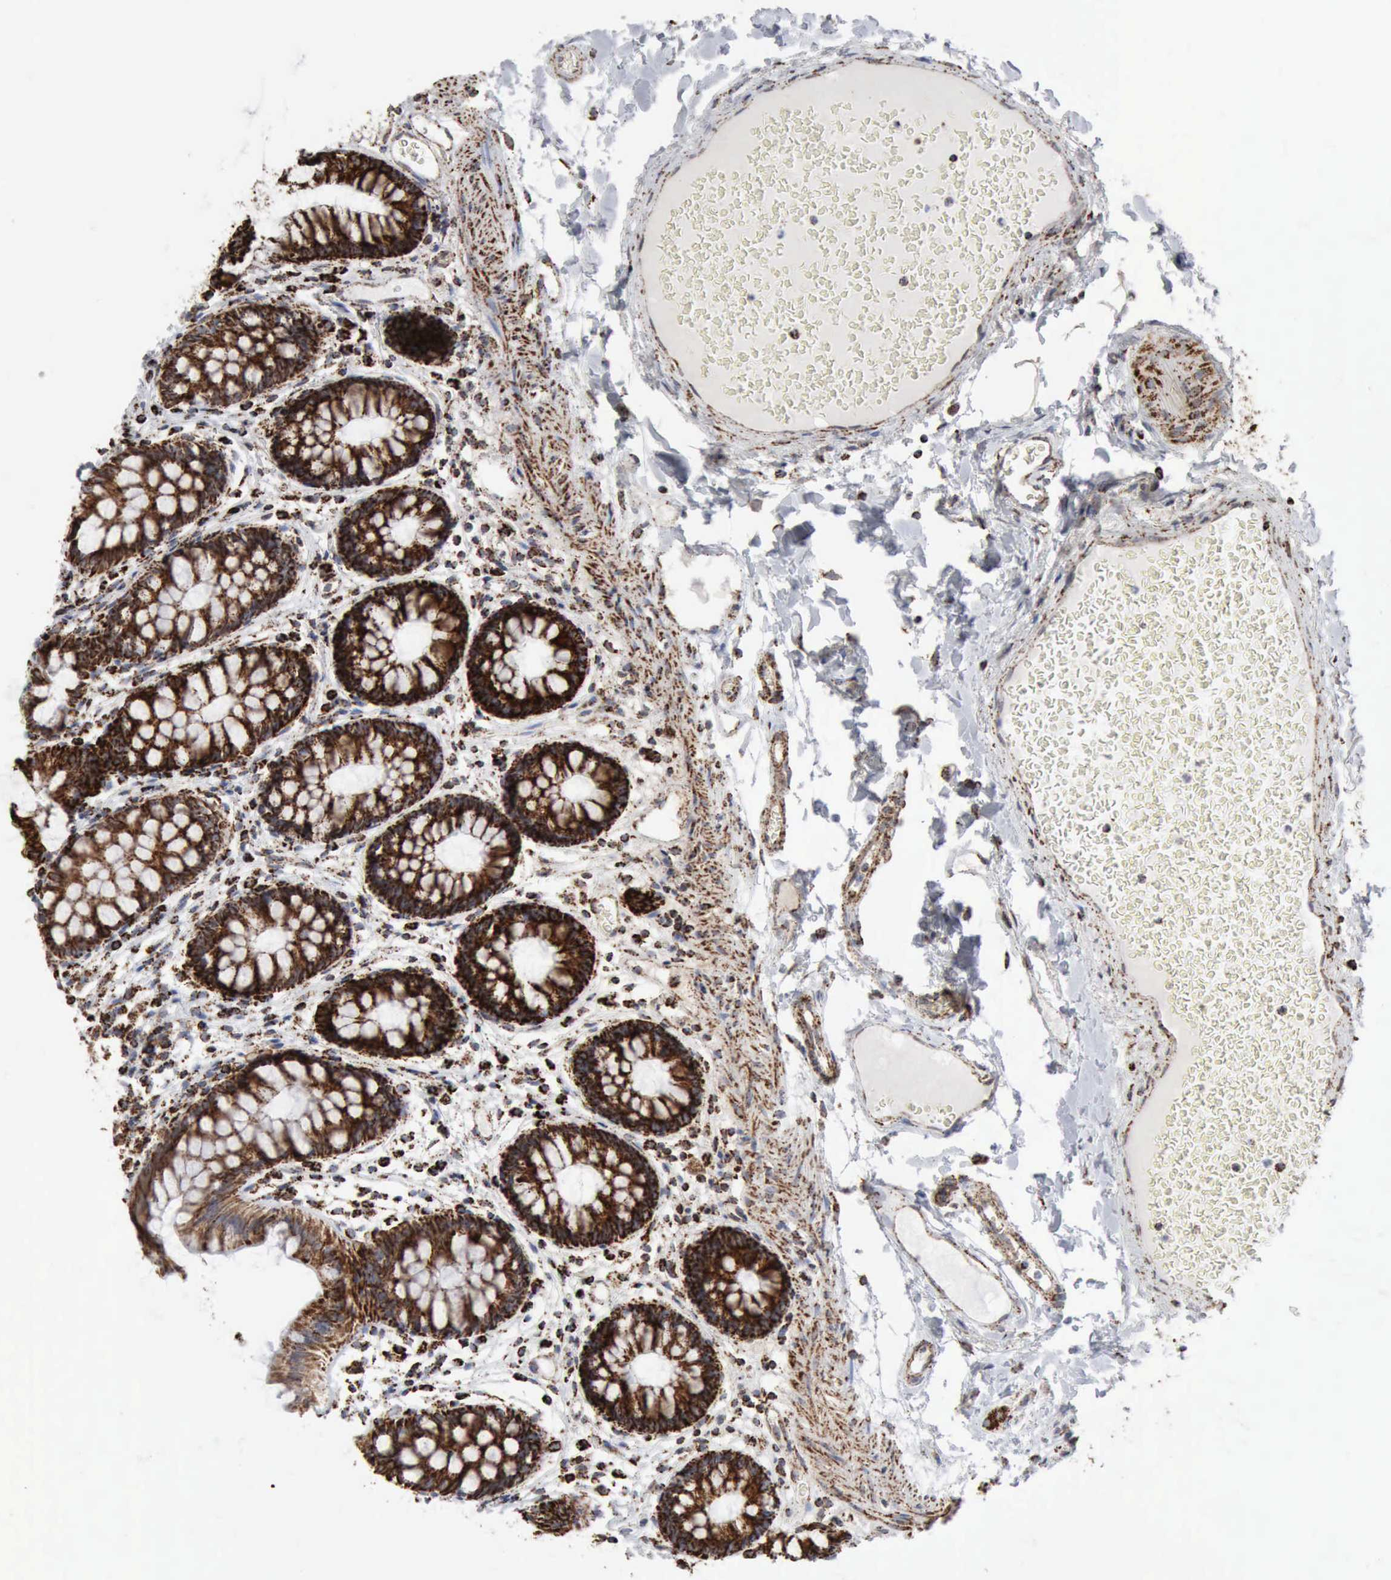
{"staining": {"intensity": "weak", "quantity": ">75%", "location": "cytoplasmic/membranous"}, "tissue": "colon", "cell_type": "Endothelial cells", "image_type": "normal", "snomed": [{"axis": "morphology", "description": "Normal tissue, NOS"}, {"axis": "topography", "description": "Smooth muscle"}, {"axis": "topography", "description": "Colon"}], "caption": "A high-resolution image shows IHC staining of unremarkable colon, which displays weak cytoplasmic/membranous expression in approximately >75% of endothelial cells.", "gene": "ACO2", "patient": {"sex": "male", "age": 67}}